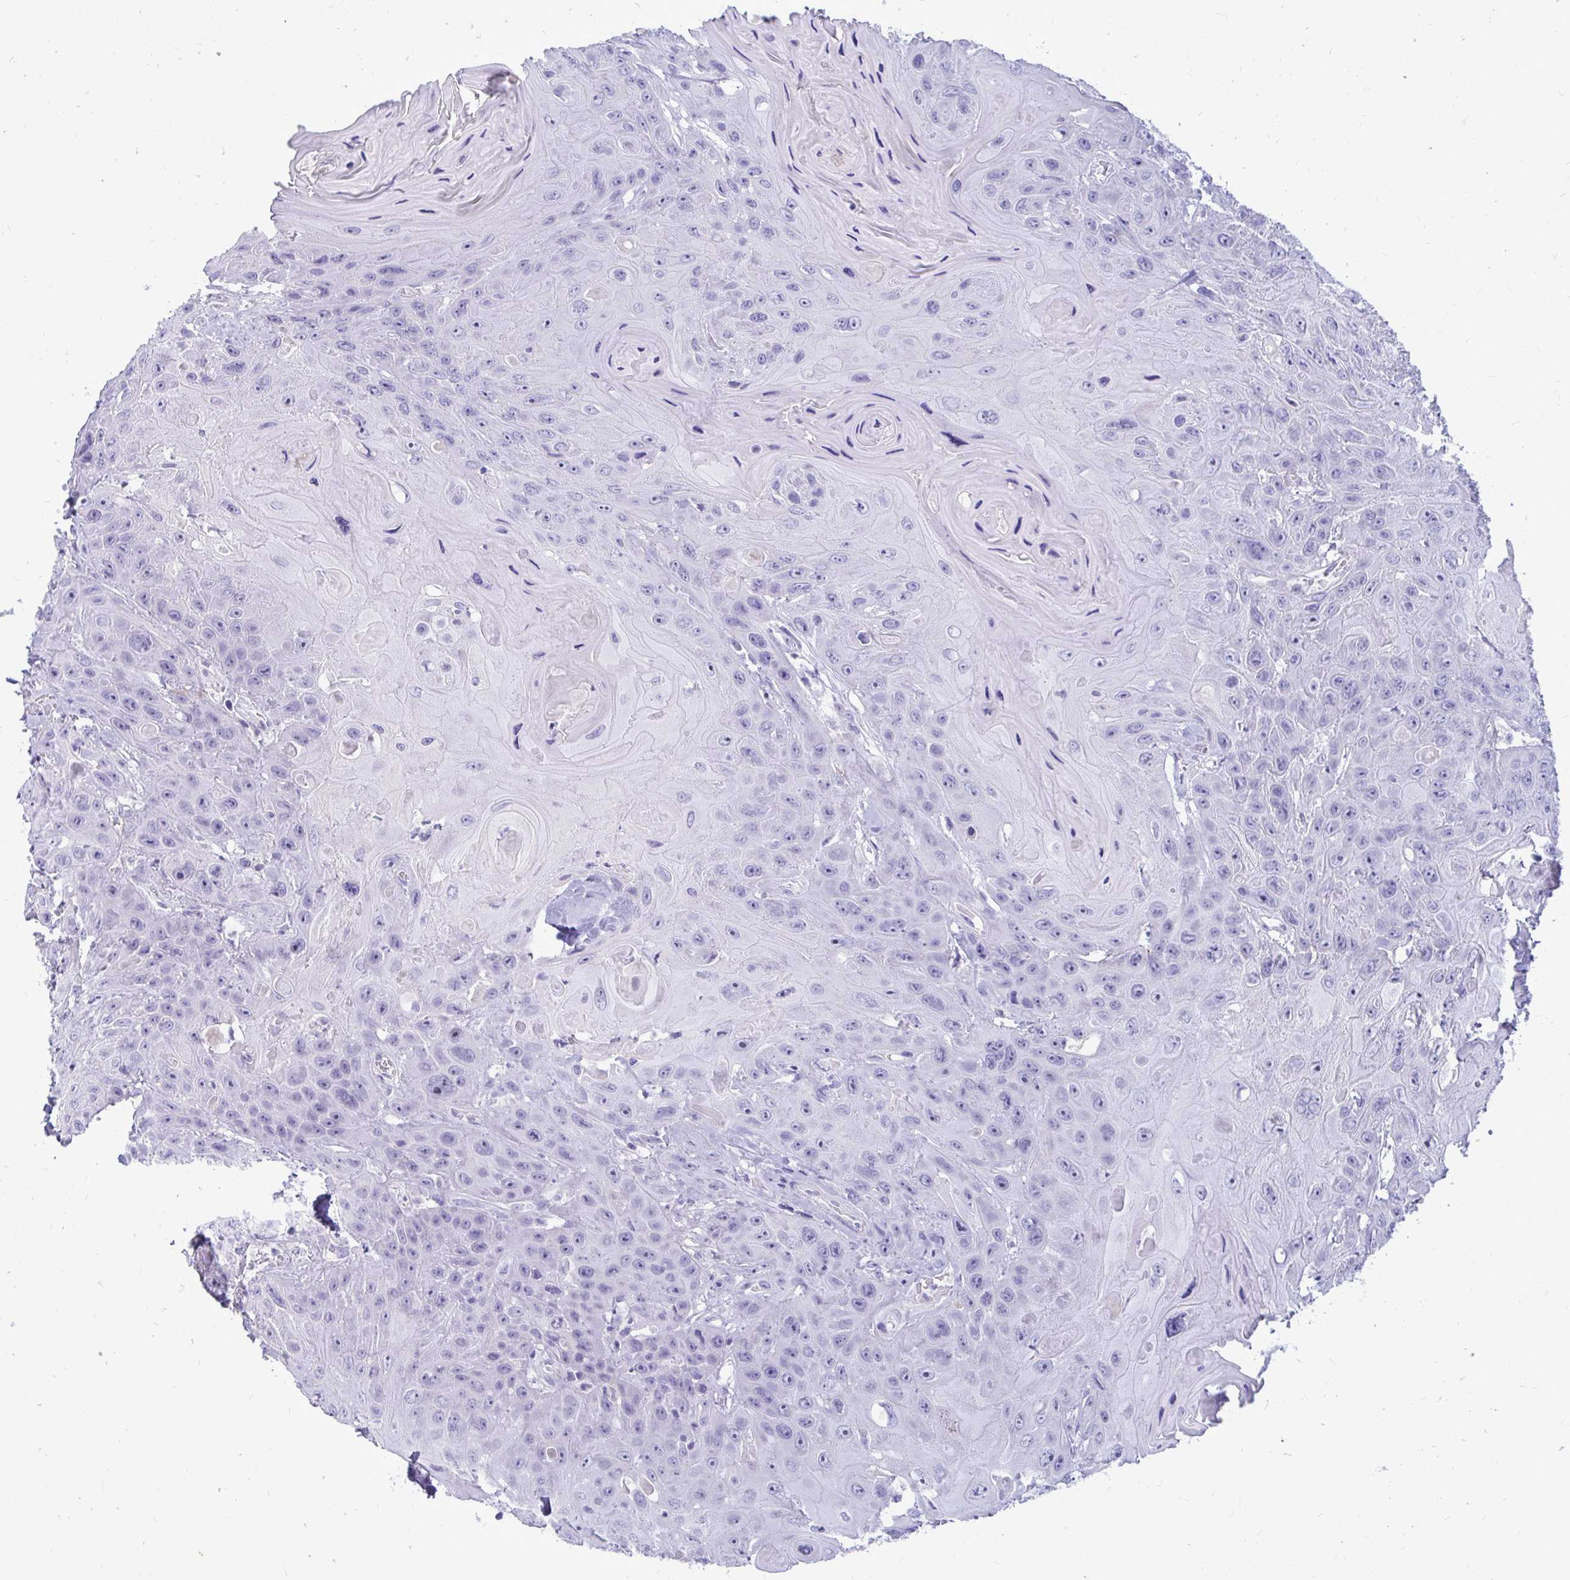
{"staining": {"intensity": "negative", "quantity": "none", "location": "none"}, "tissue": "head and neck cancer", "cell_type": "Tumor cells", "image_type": "cancer", "snomed": [{"axis": "morphology", "description": "Squamous cell carcinoma, NOS"}, {"axis": "topography", "description": "Head-Neck"}], "caption": "IHC micrograph of neoplastic tissue: head and neck cancer (squamous cell carcinoma) stained with DAB shows no significant protein staining in tumor cells.", "gene": "NANOGNB", "patient": {"sex": "female", "age": 59}}